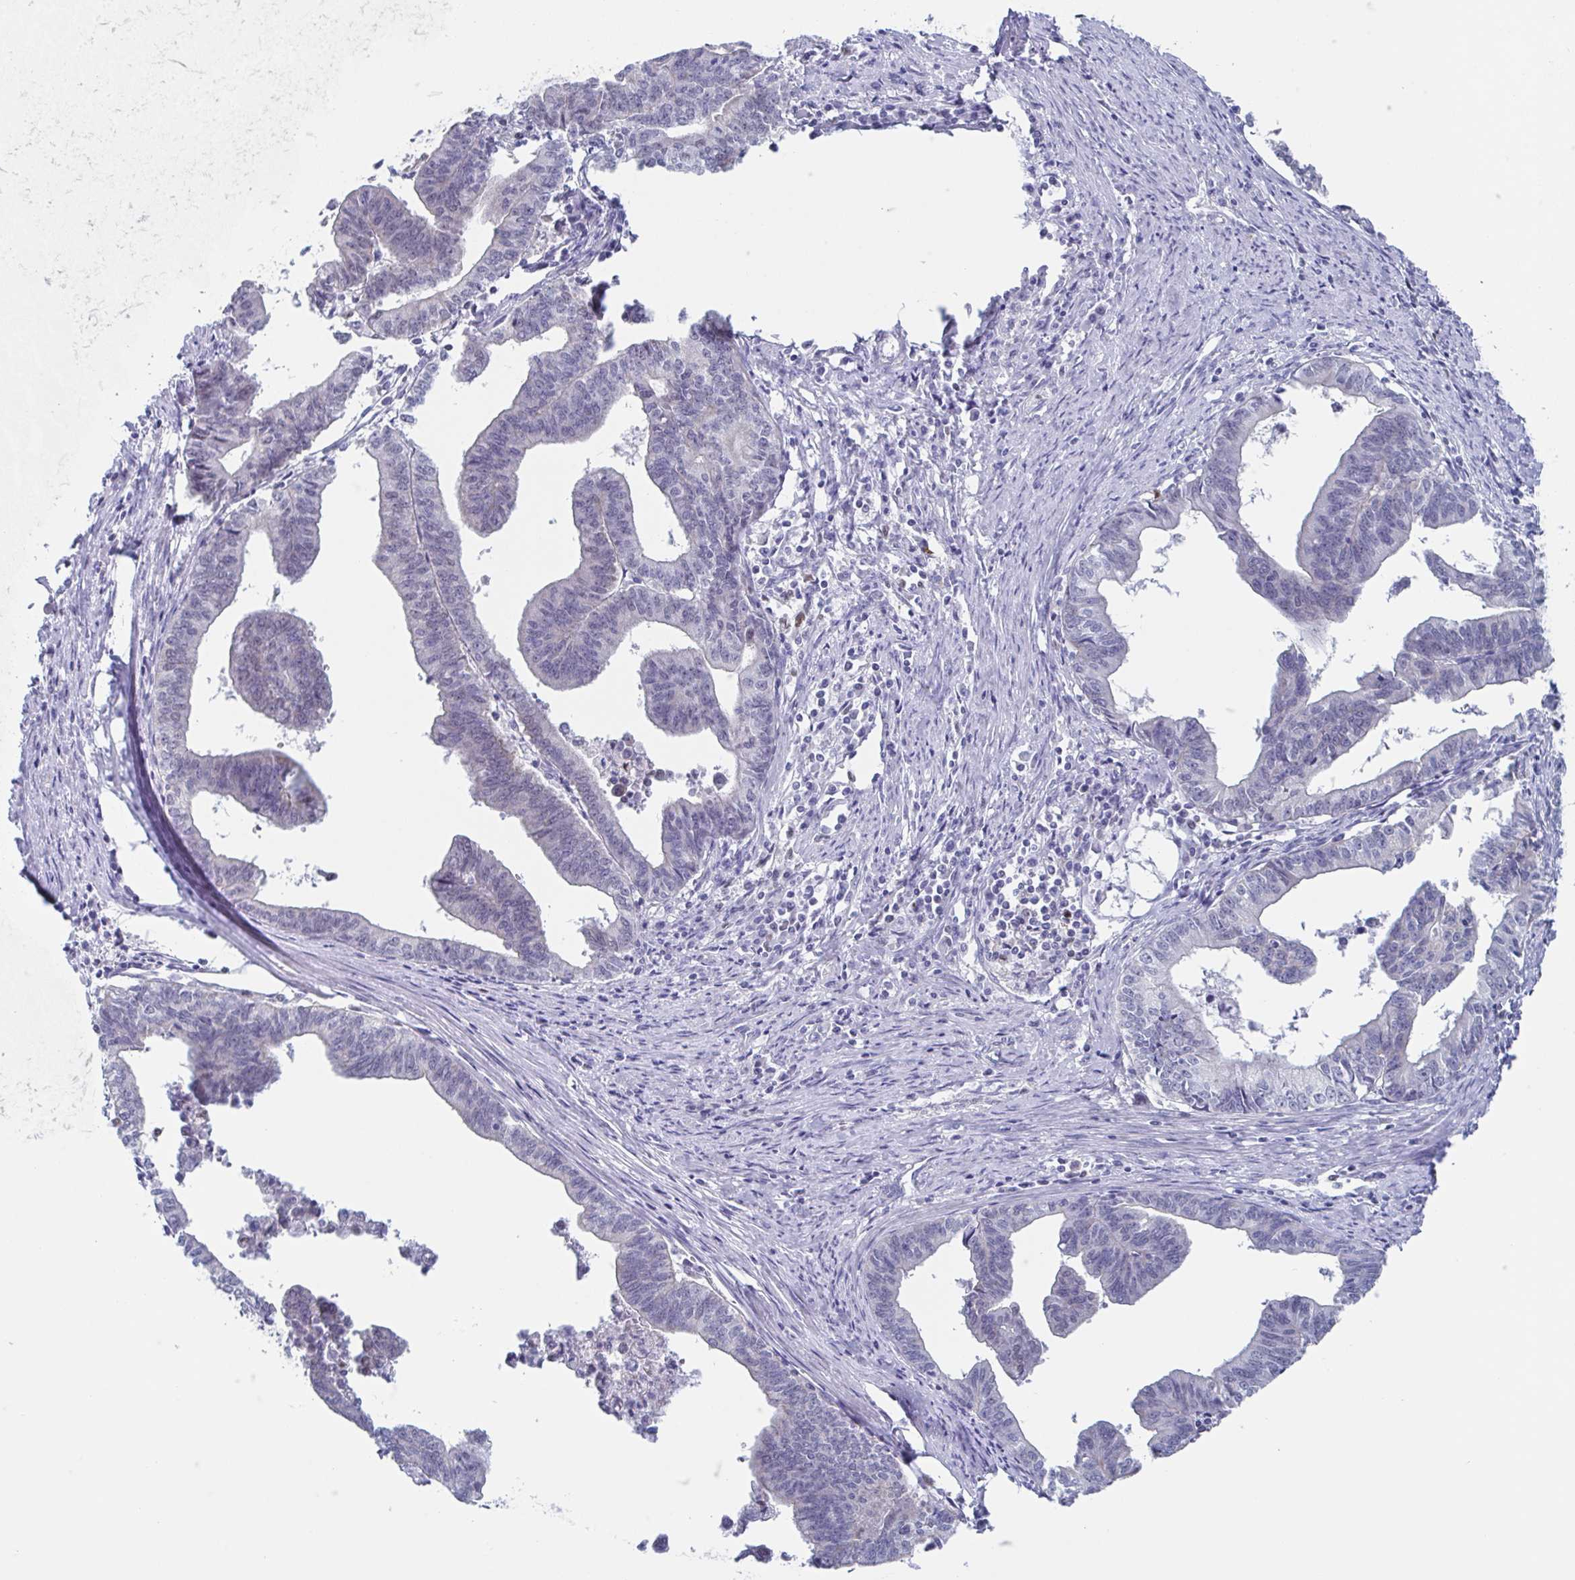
{"staining": {"intensity": "negative", "quantity": "none", "location": "none"}, "tissue": "endometrial cancer", "cell_type": "Tumor cells", "image_type": "cancer", "snomed": [{"axis": "morphology", "description": "Adenocarcinoma, NOS"}, {"axis": "topography", "description": "Endometrium"}], "caption": "Immunohistochemistry (IHC) histopathology image of endometrial cancer (adenocarcinoma) stained for a protein (brown), which demonstrates no expression in tumor cells.", "gene": "PBOV1", "patient": {"sex": "female", "age": 65}}